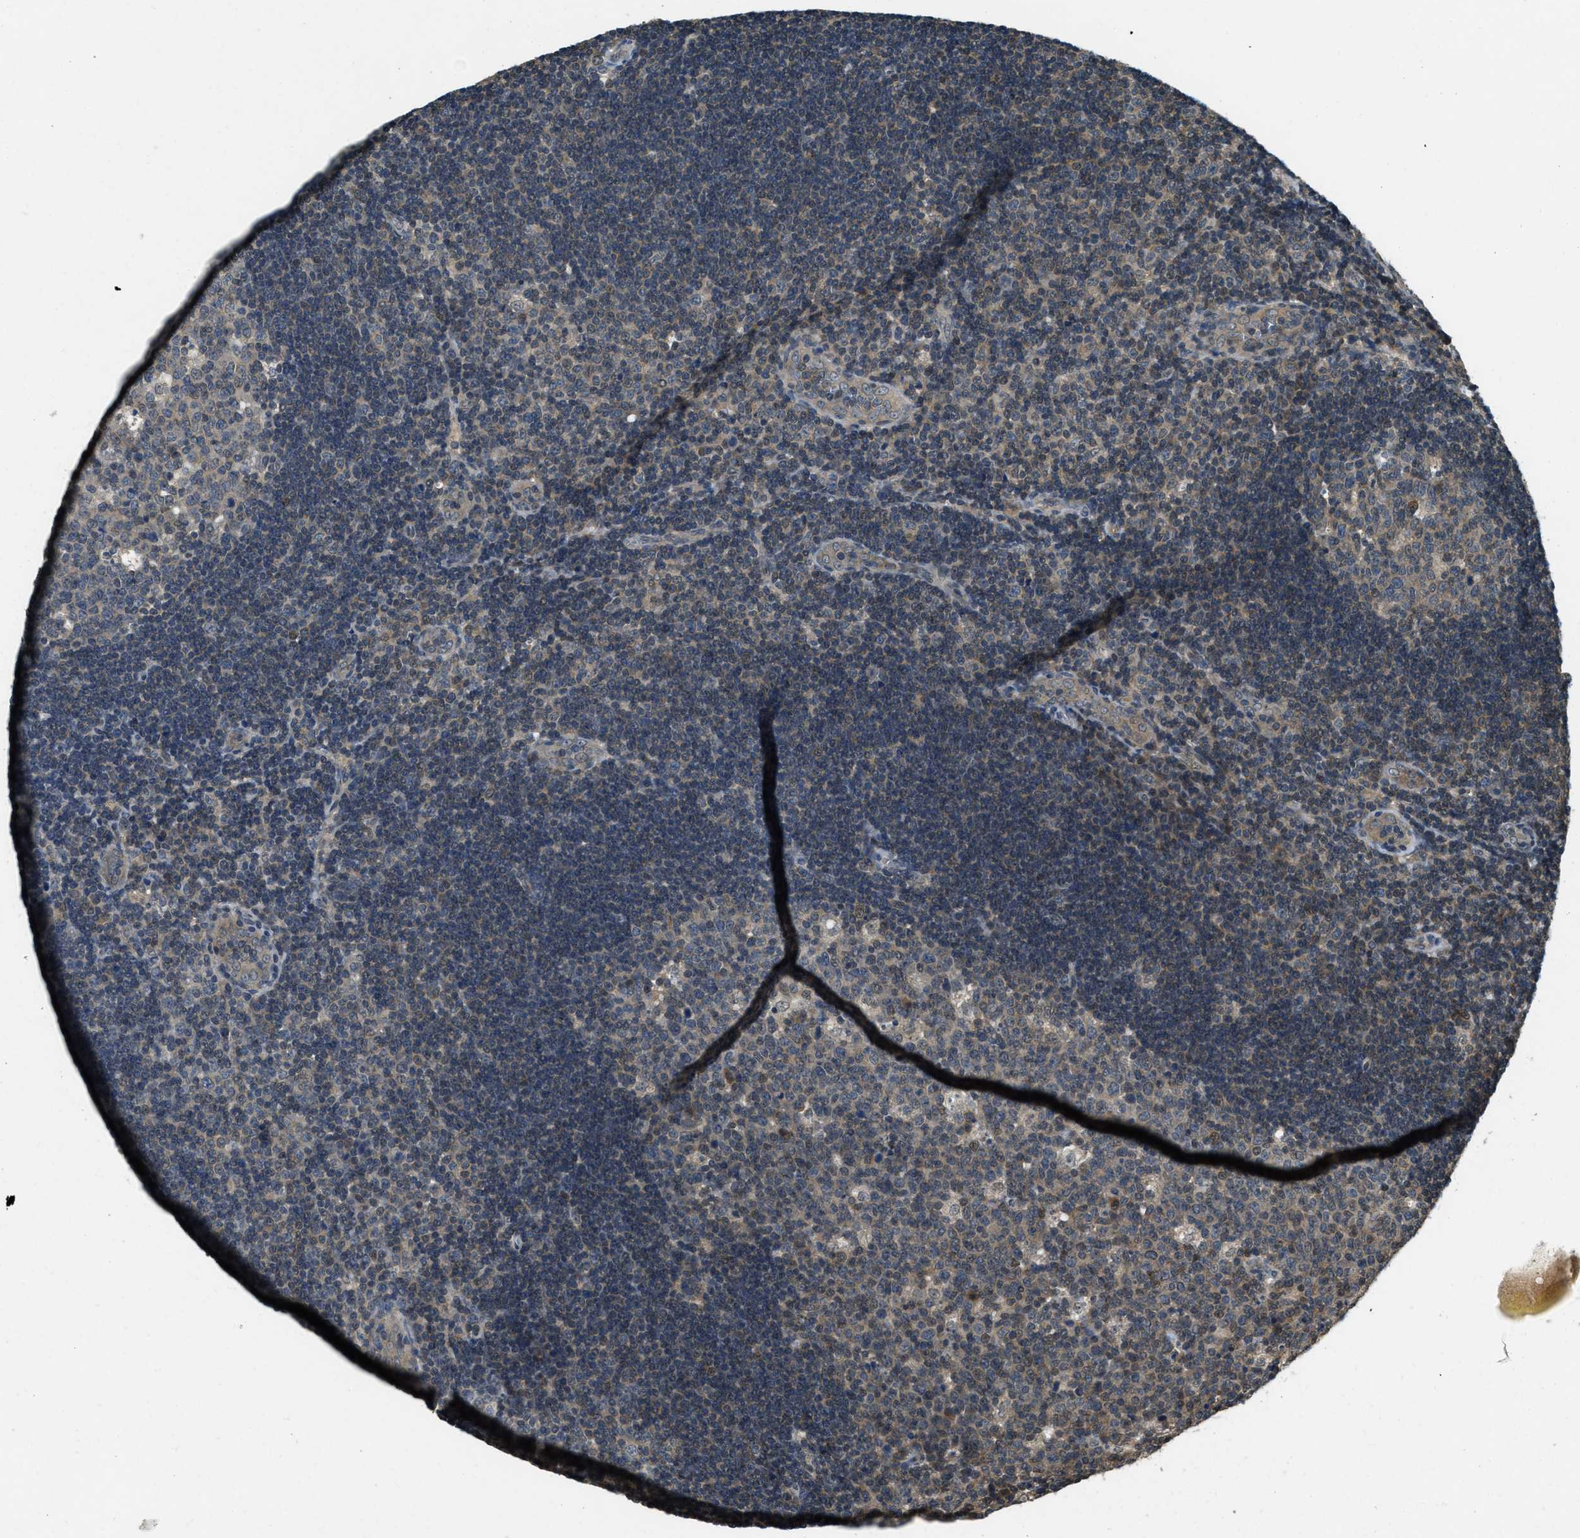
{"staining": {"intensity": "weak", "quantity": ">75%", "location": "cytoplasmic/membranous"}, "tissue": "lymph node", "cell_type": "Germinal center cells", "image_type": "normal", "snomed": [{"axis": "morphology", "description": "Normal tissue, NOS"}, {"axis": "topography", "description": "Lymph node"}, {"axis": "topography", "description": "Salivary gland"}], "caption": "Immunohistochemical staining of unremarkable lymph node shows >75% levels of weak cytoplasmic/membranous protein expression in approximately >75% of germinal center cells. Immunohistochemistry stains the protein of interest in brown and the nuclei are stained blue.", "gene": "DUSP6", "patient": {"sex": "male", "age": 8}}